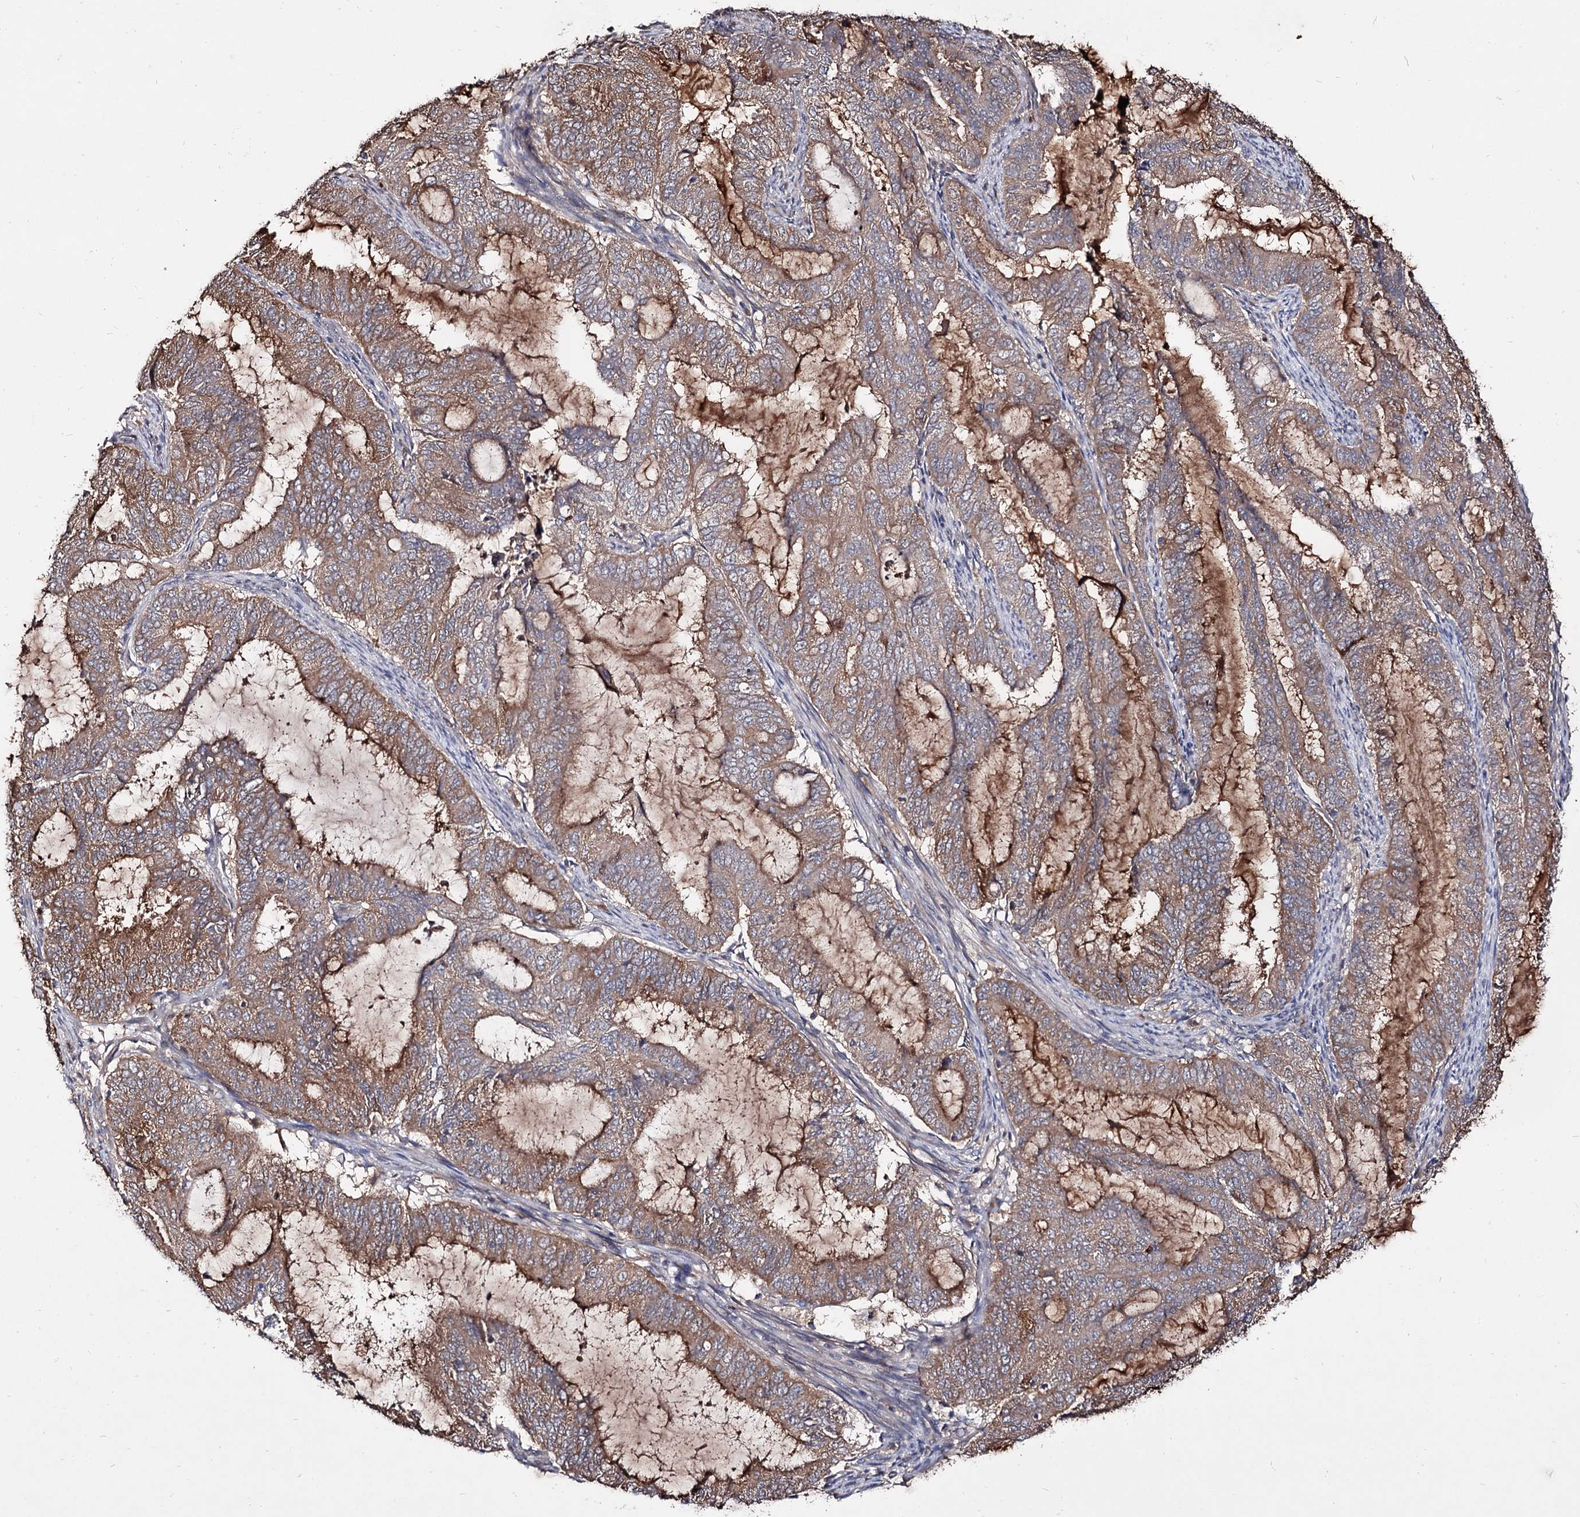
{"staining": {"intensity": "moderate", "quantity": ">75%", "location": "cytoplasmic/membranous"}, "tissue": "endometrial cancer", "cell_type": "Tumor cells", "image_type": "cancer", "snomed": [{"axis": "morphology", "description": "Adenocarcinoma, NOS"}, {"axis": "topography", "description": "Endometrium"}], "caption": "The histopathology image reveals immunohistochemical staining of endometrial cancer (adenocarcinoma). There is moderate cytoplasmic/membranous expression is present in approximately >75% of tumor cells.", "gene": "ARFIP2", "patient": {"sex": "female", "age": 51}}